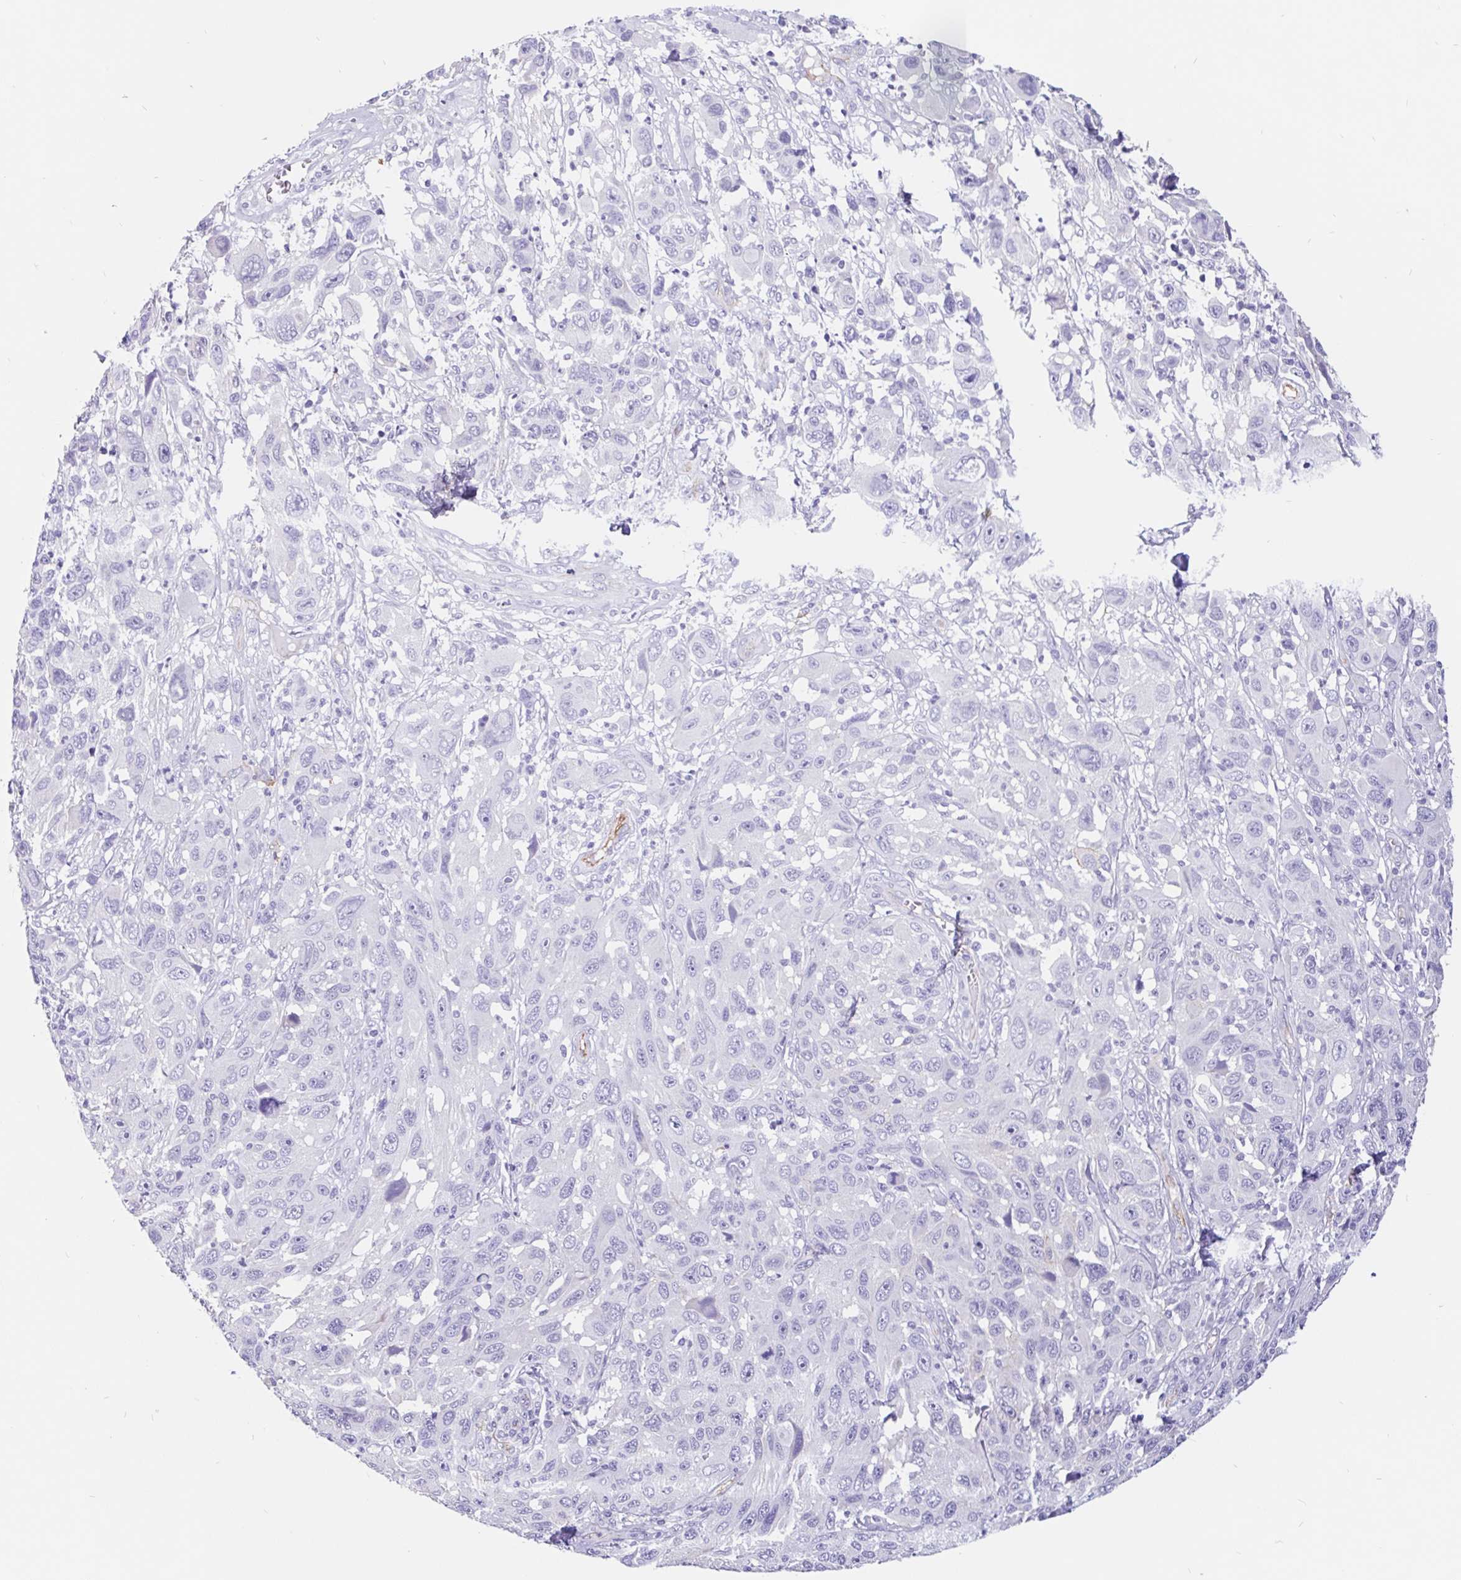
{"staining": {"intensity": "negative", "quantity": "none", "location": "none"}, "tissue": "melanoma", "cell_type": "Tumor cells", "image_type": "cancer", "snomed": [{"axis": "morphology", "description": "Malignant melanoma, NOS"}, {"axis": "topography", "description": "Skin"}], "caption": "Immunohistochemistry (IHC) photomicrograph of neoplastic tissue: human melanoma stained with DAB displays no significant protein expression in tumor cells.", "gene": "LIMCH1", "patient": {"sex": "male", "age": 53}}